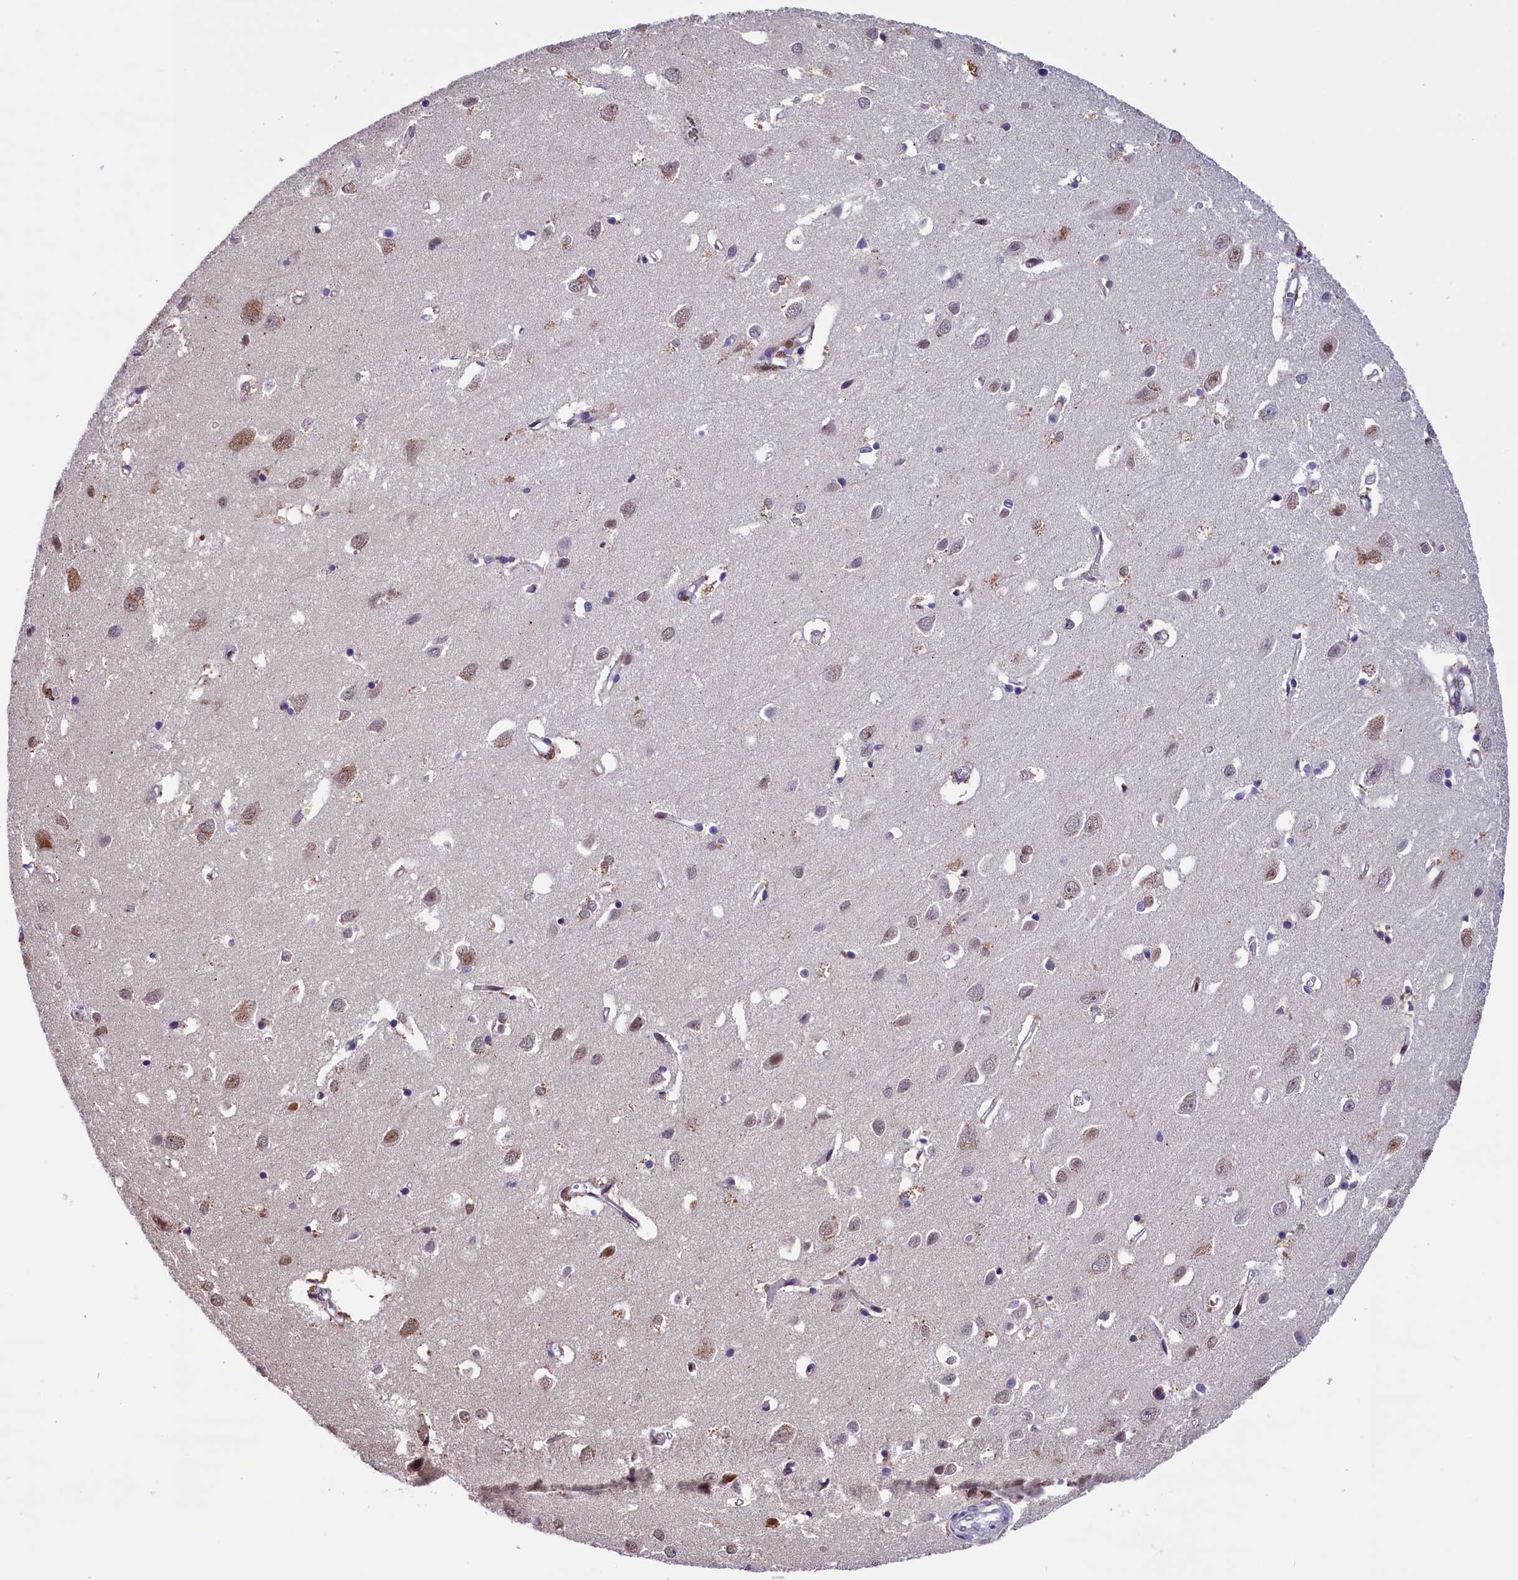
{"staining": {"intensity": "negative", "quantity": "none", "location": "none"}, "tissue": "cerebral cortex", "cell_type": "Endothelial cells", "image_type": "normal", "snomed": [{"axis": "morphology", "description": "Normal tissue, NOS"}, {"axis": "topography", "description": "Cerebral cortex"}], "caption": "Image shows no protein staining in endothelial cells of unremarkable cerebral cortex. (DAB (3,3'-diaminobenzidine) immunohistochemistry (IHC) with hematoxylin counter stain).", "gene": "CDYL2", "patient": {"sex": "female", "age": 64}}